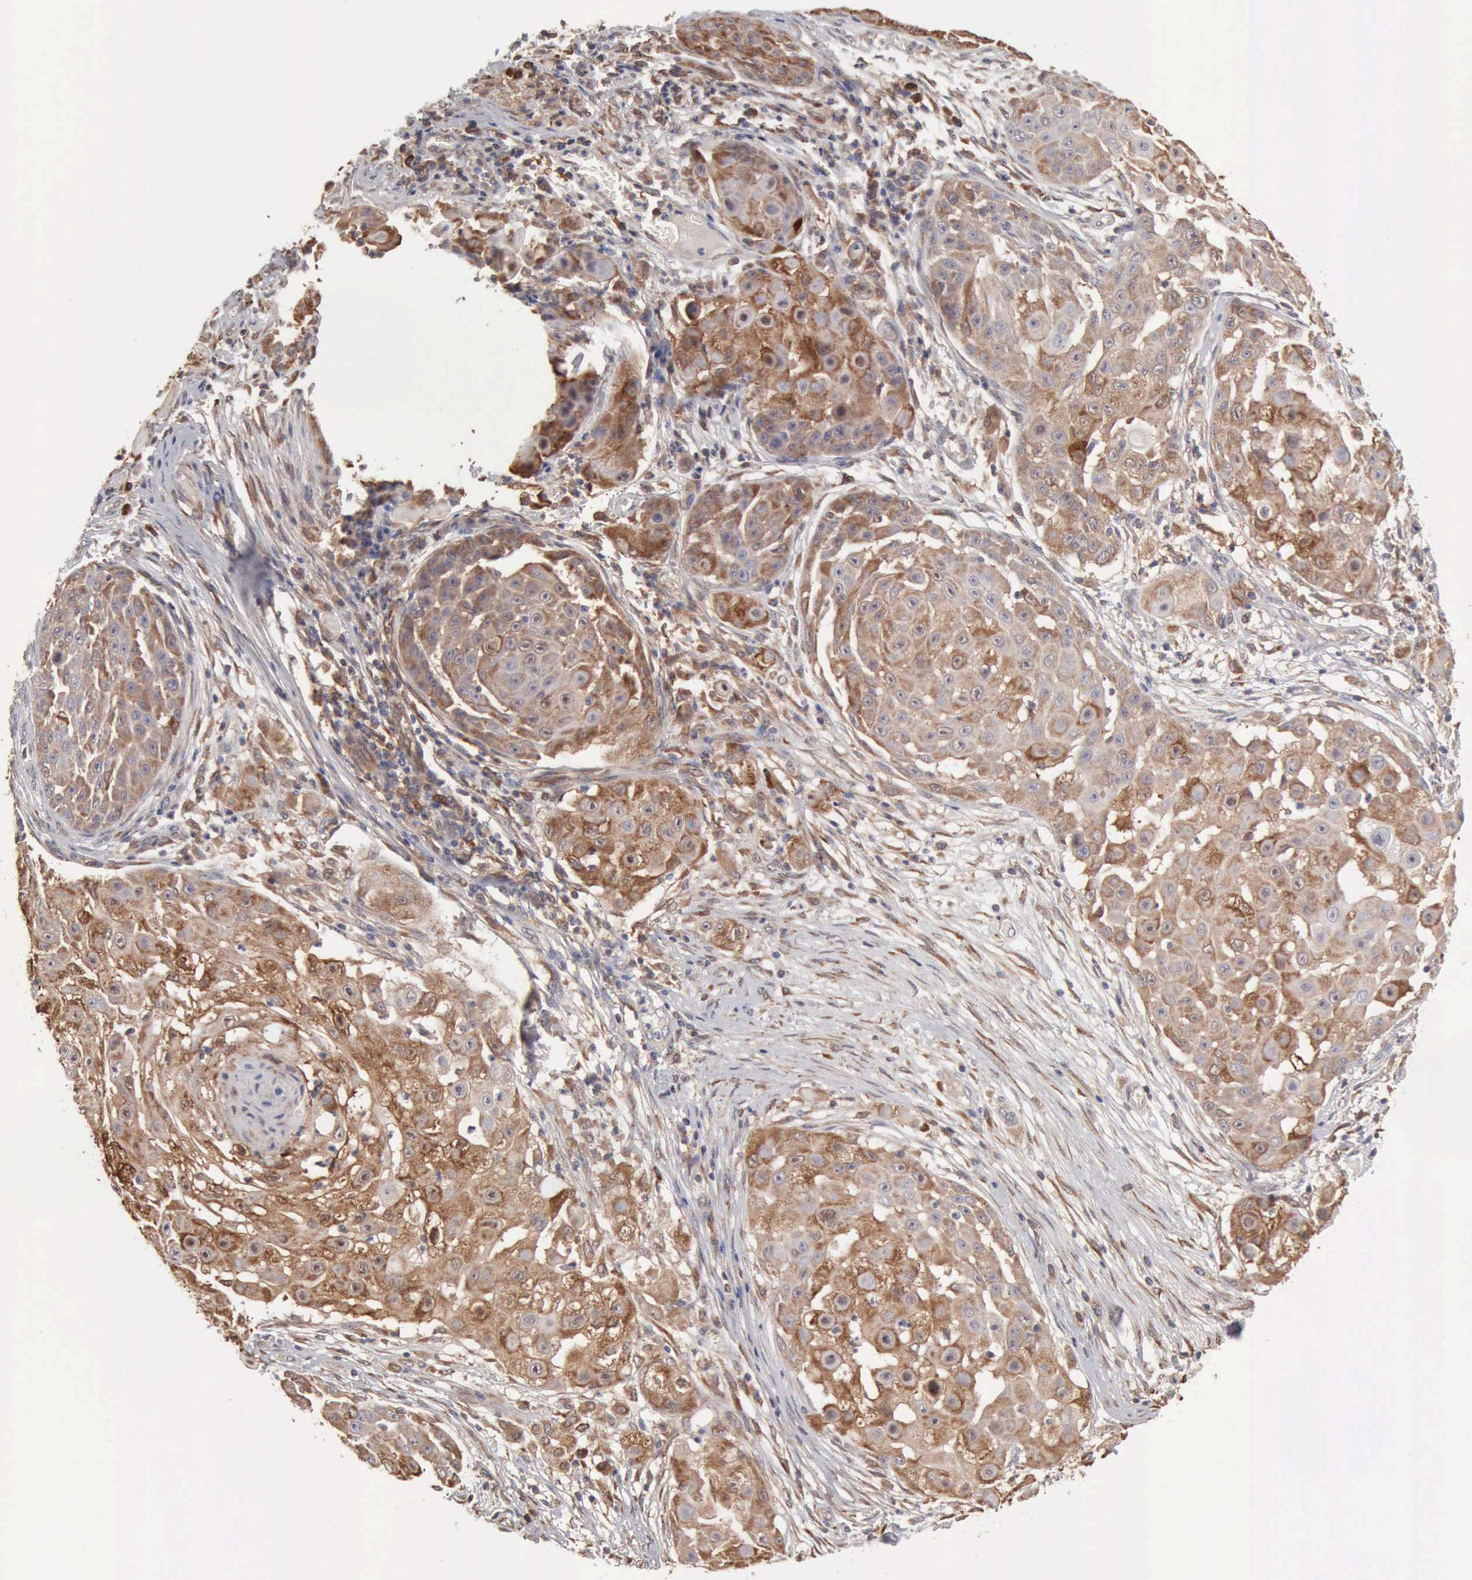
{"staining": {"intensity": "strong", "quantity": ">75%", "location": "cytoplasmic/membranous"}, "tissue": "skin cancer", "cell_type": "Tumor cells", "image_type": "cancer", "snomed": [{"axis": "morphology", "description": "Squamous cell carcinoma, NOS"}, {"axis": "topography", "description": "Skin"}], "caption": "Brown immunohistochemical staining in skin squamous cell carcinoma displays strong cytoplasmic/membranous staining in approximately >75% of tumor cells.", "gene": "APOL2", "patient": {"sex": "female", "age": 57}}